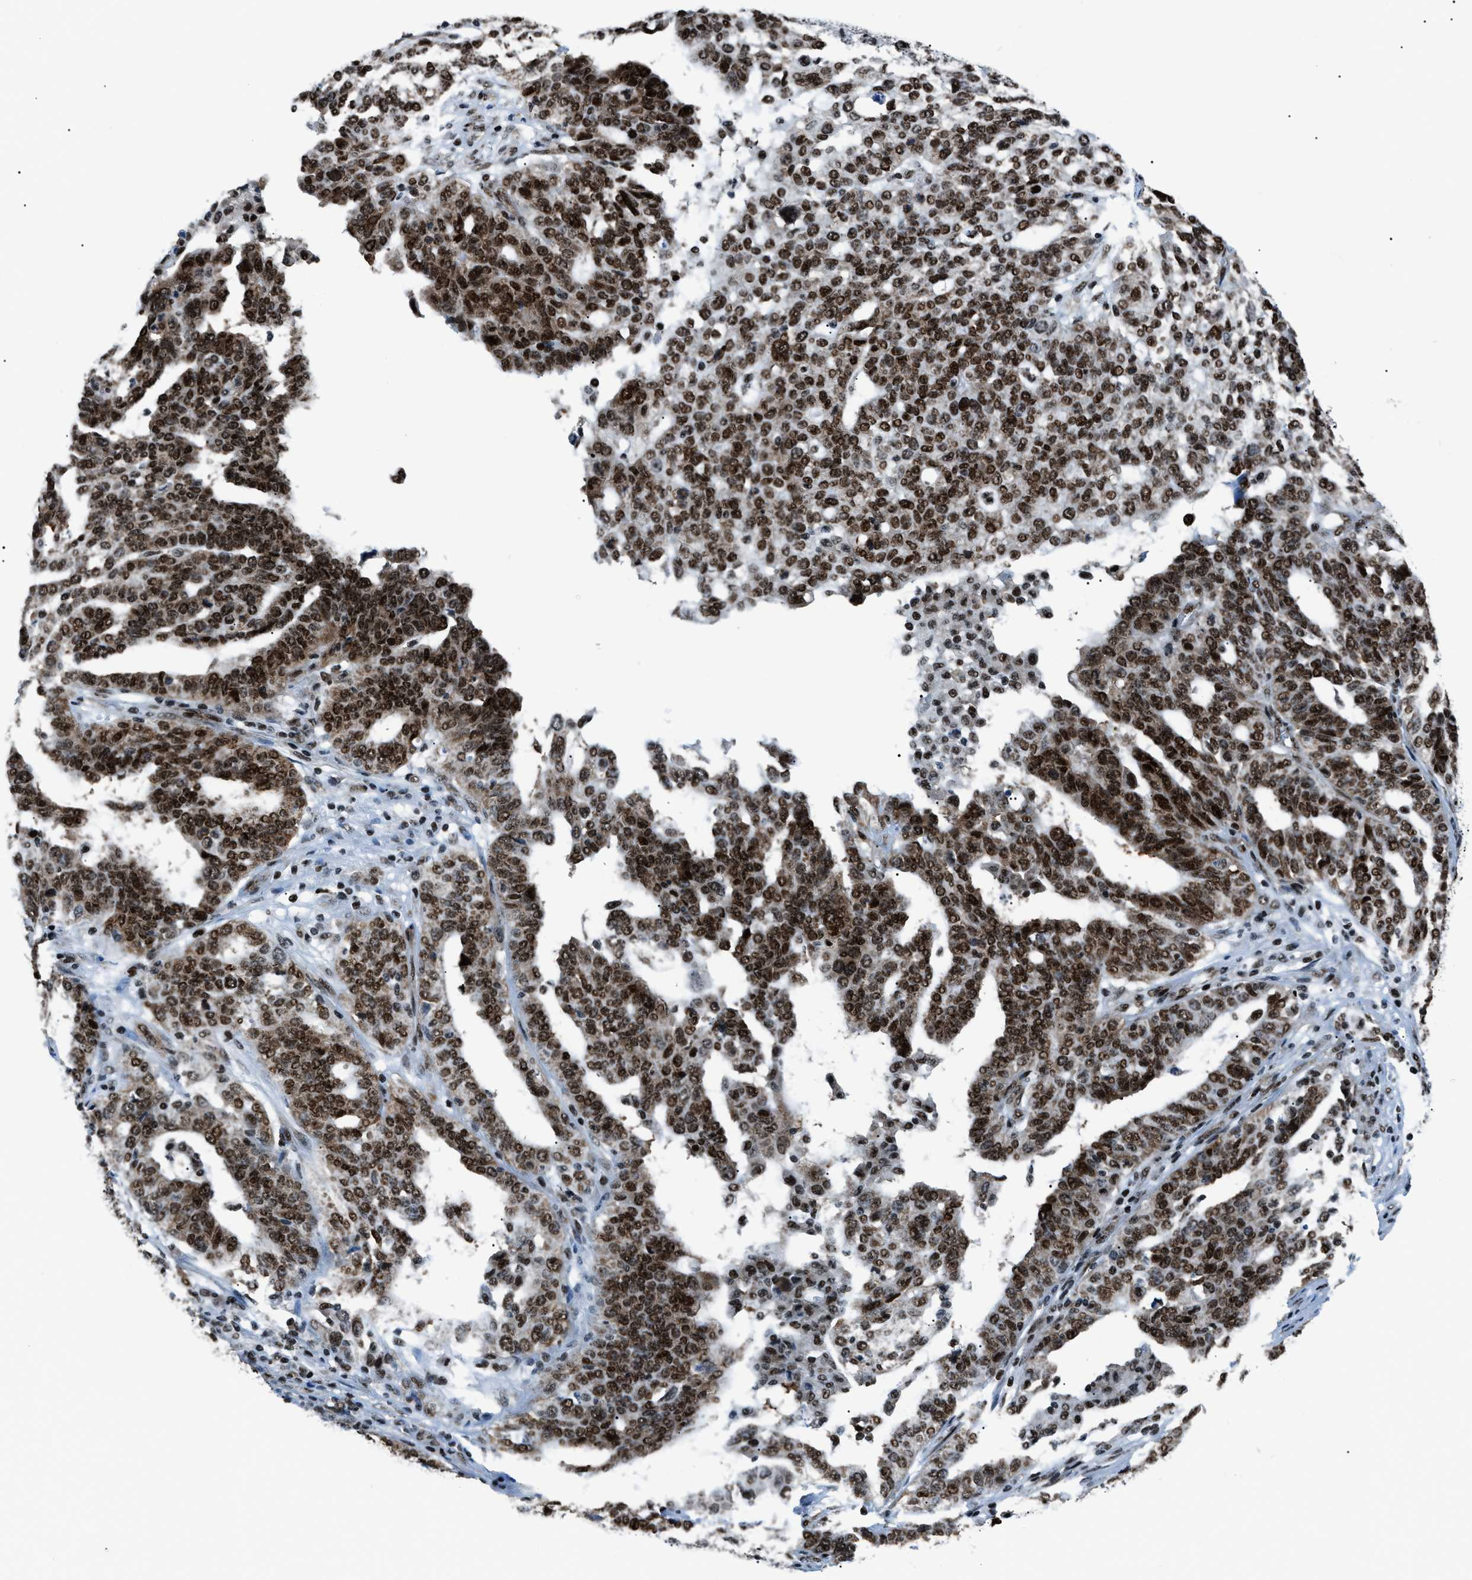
{"staining": {"intensity": "strong", "quantity": ">75%", "location": "nuclear"}, "tissue": "ovarian cancer", "cell_type": "Tumor cells", "image_type": "cancer", "snomed": [{"axis": "morphology", "description": "Cystadenocarcinoma, serous, NOS"}, {"axis": "topography", "description": "Ovary"}], "caption": "A micrograph of ovarian cancer stained for a protein shows strong nuclear brown staining in tumor cells. (Brightfield microscopy of DAB IHC at high magnification).", "gene": "HNRNPK", "patient": {"sex": "female", "age": 59}}